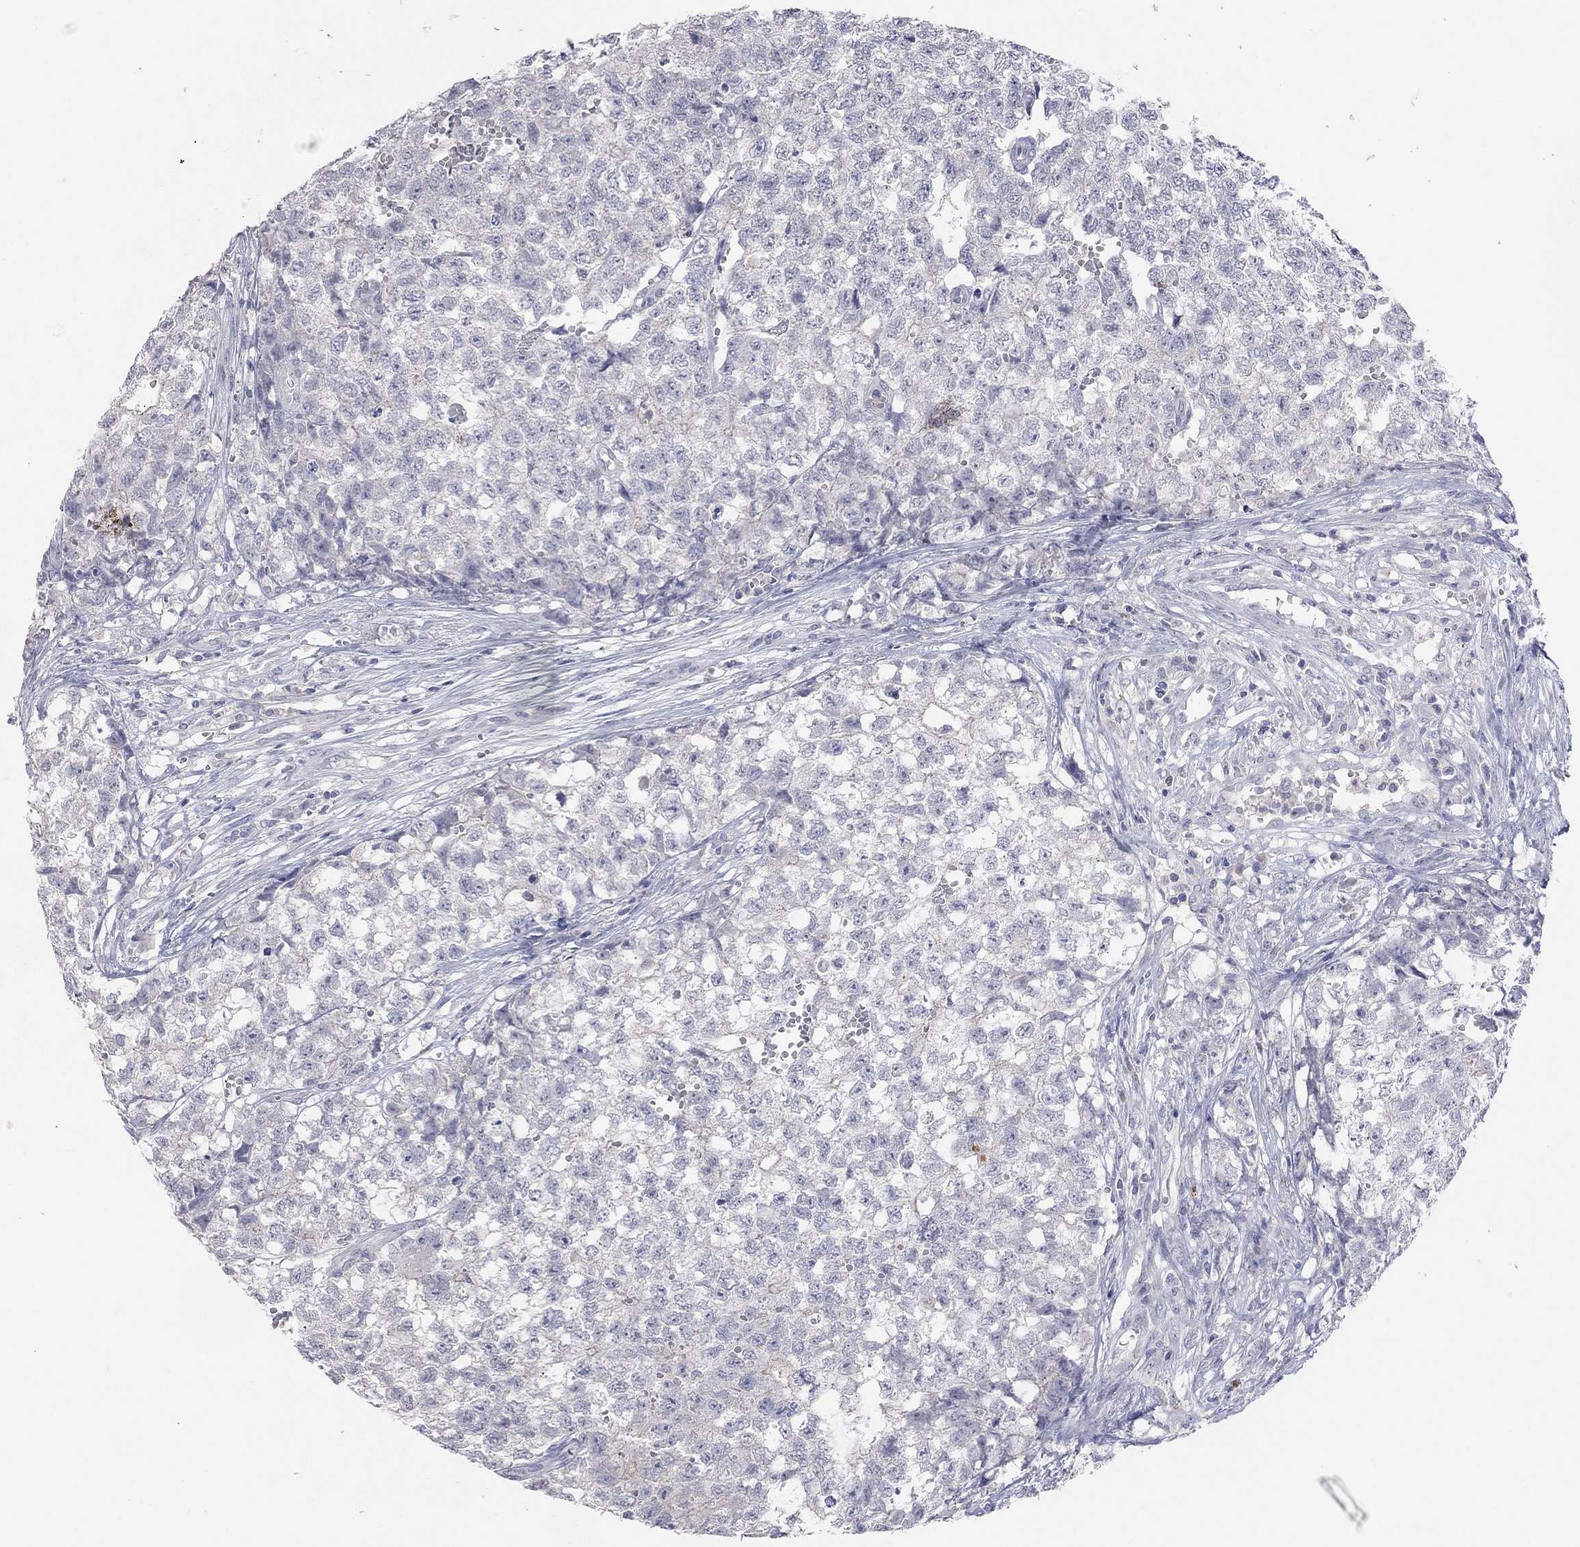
{"staining": {"intensity": "negative", "quantity": "none", "location": "none"}, "tissue": "testis cancer", "cell_type": "Tumor cells", "image_type": "cancer", "snomed": [{"axis": "morphology", "description": "Seminoma, NOS"}, {"axis": "morphology", "description": "Carcinoma, Embryonal, NOS"}, {"axis": "topography", "description": "Testis"}], "caption": "Protein analysis of testis cancer shows no significant staining in tumor cells.", "gene": "MMP13", "patient": {"sex": "male", "age": 22}}